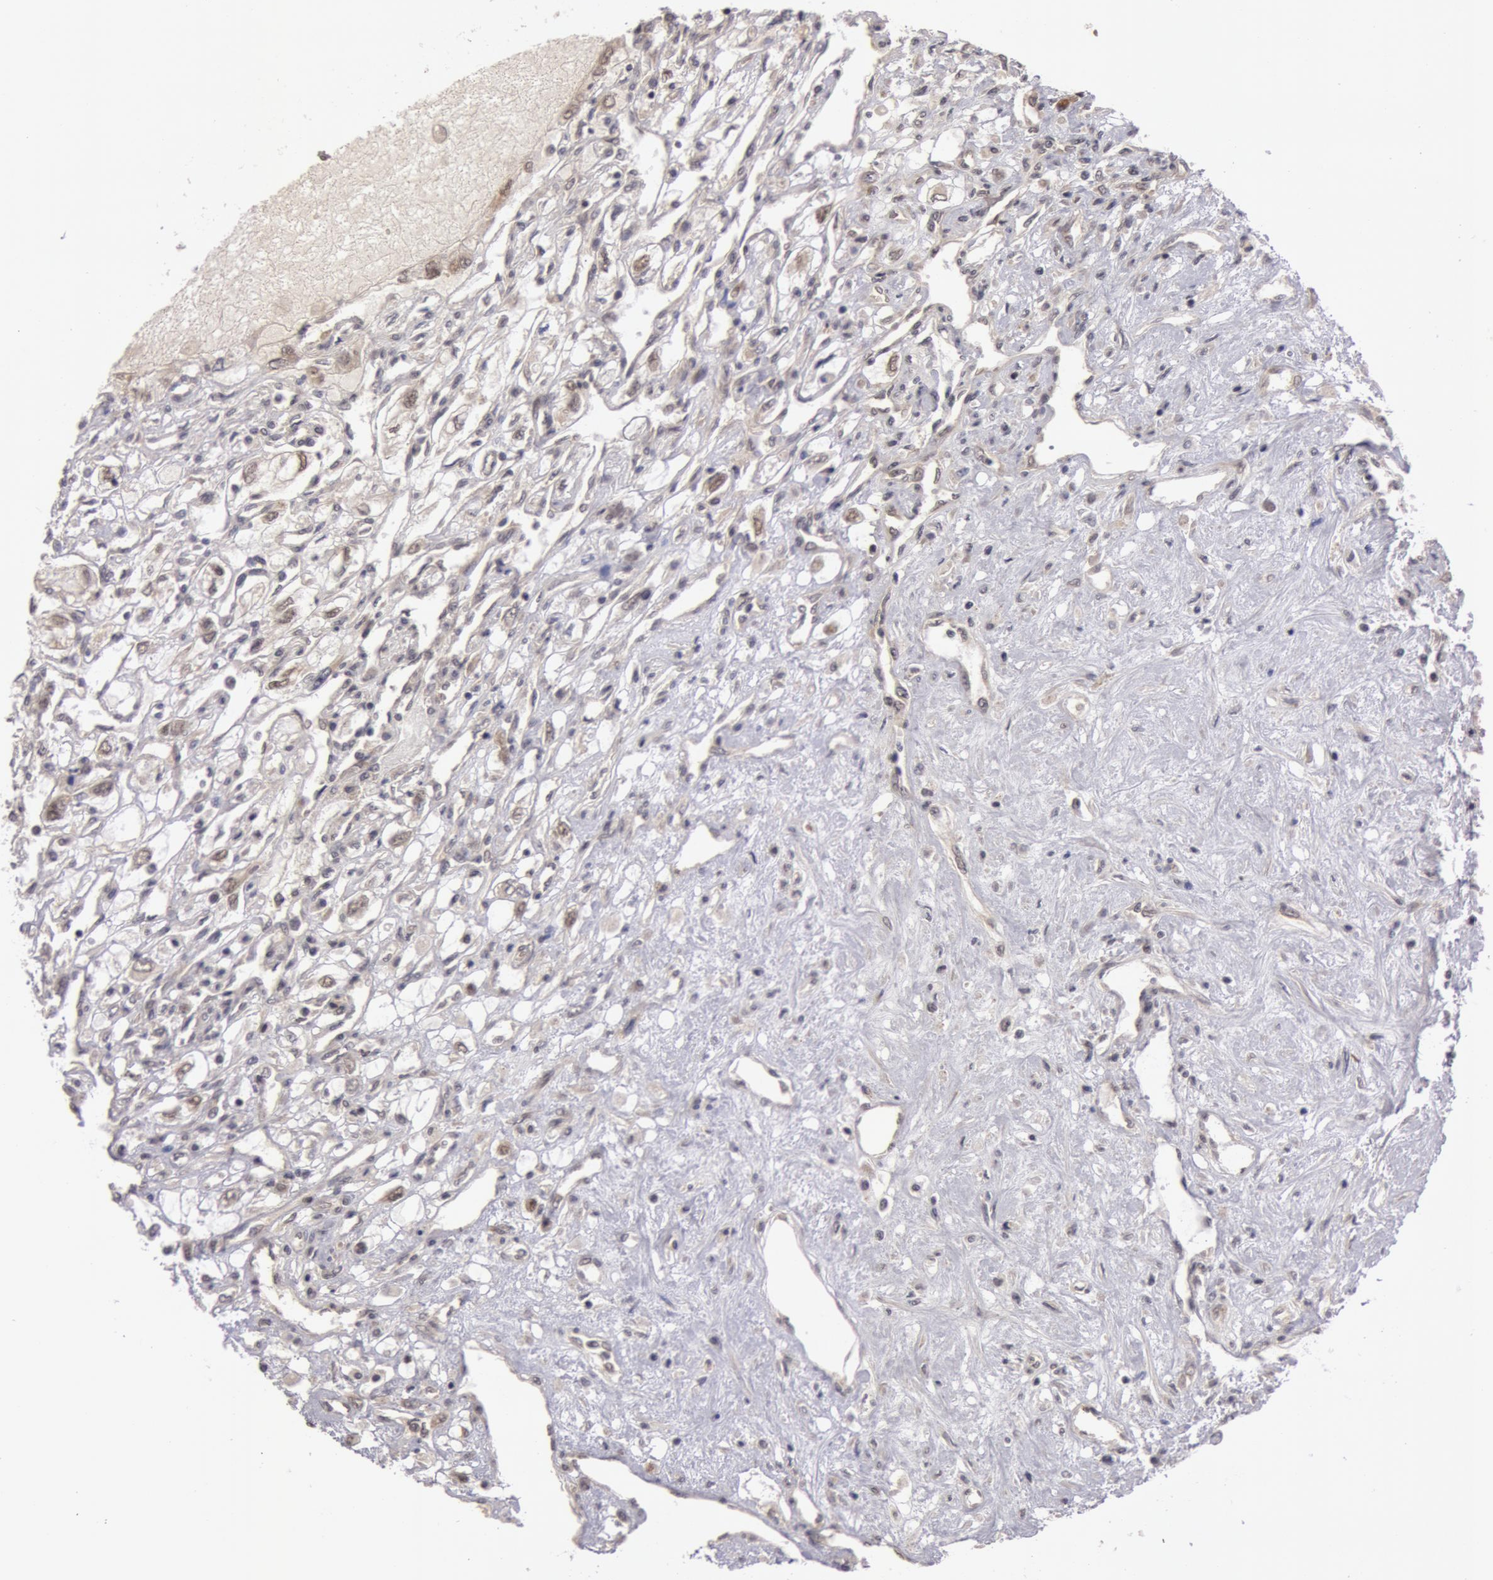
{"staining": {"intensity": "negative", "quantity": "none", "location": "none"}, "tissue": "renal cancer", "cell_type": "Tumor cells", "image_type": "cancer", "snomed": [{"axis": "morphology", "description": "Adenocarcinoma, NOS"}, {"axis": "topography", "description": "Kidney"}], "caption": "Micrograph shows no significant protein staining in tumor cells of adenocarcinoma (renal). (Stains: DAB IHC with hematoxylin counter stain, Microscopy: brightfield microscopy at high magnification).", "gene": "SYTL4", "patient": {"sex": "male", "age": 57}}